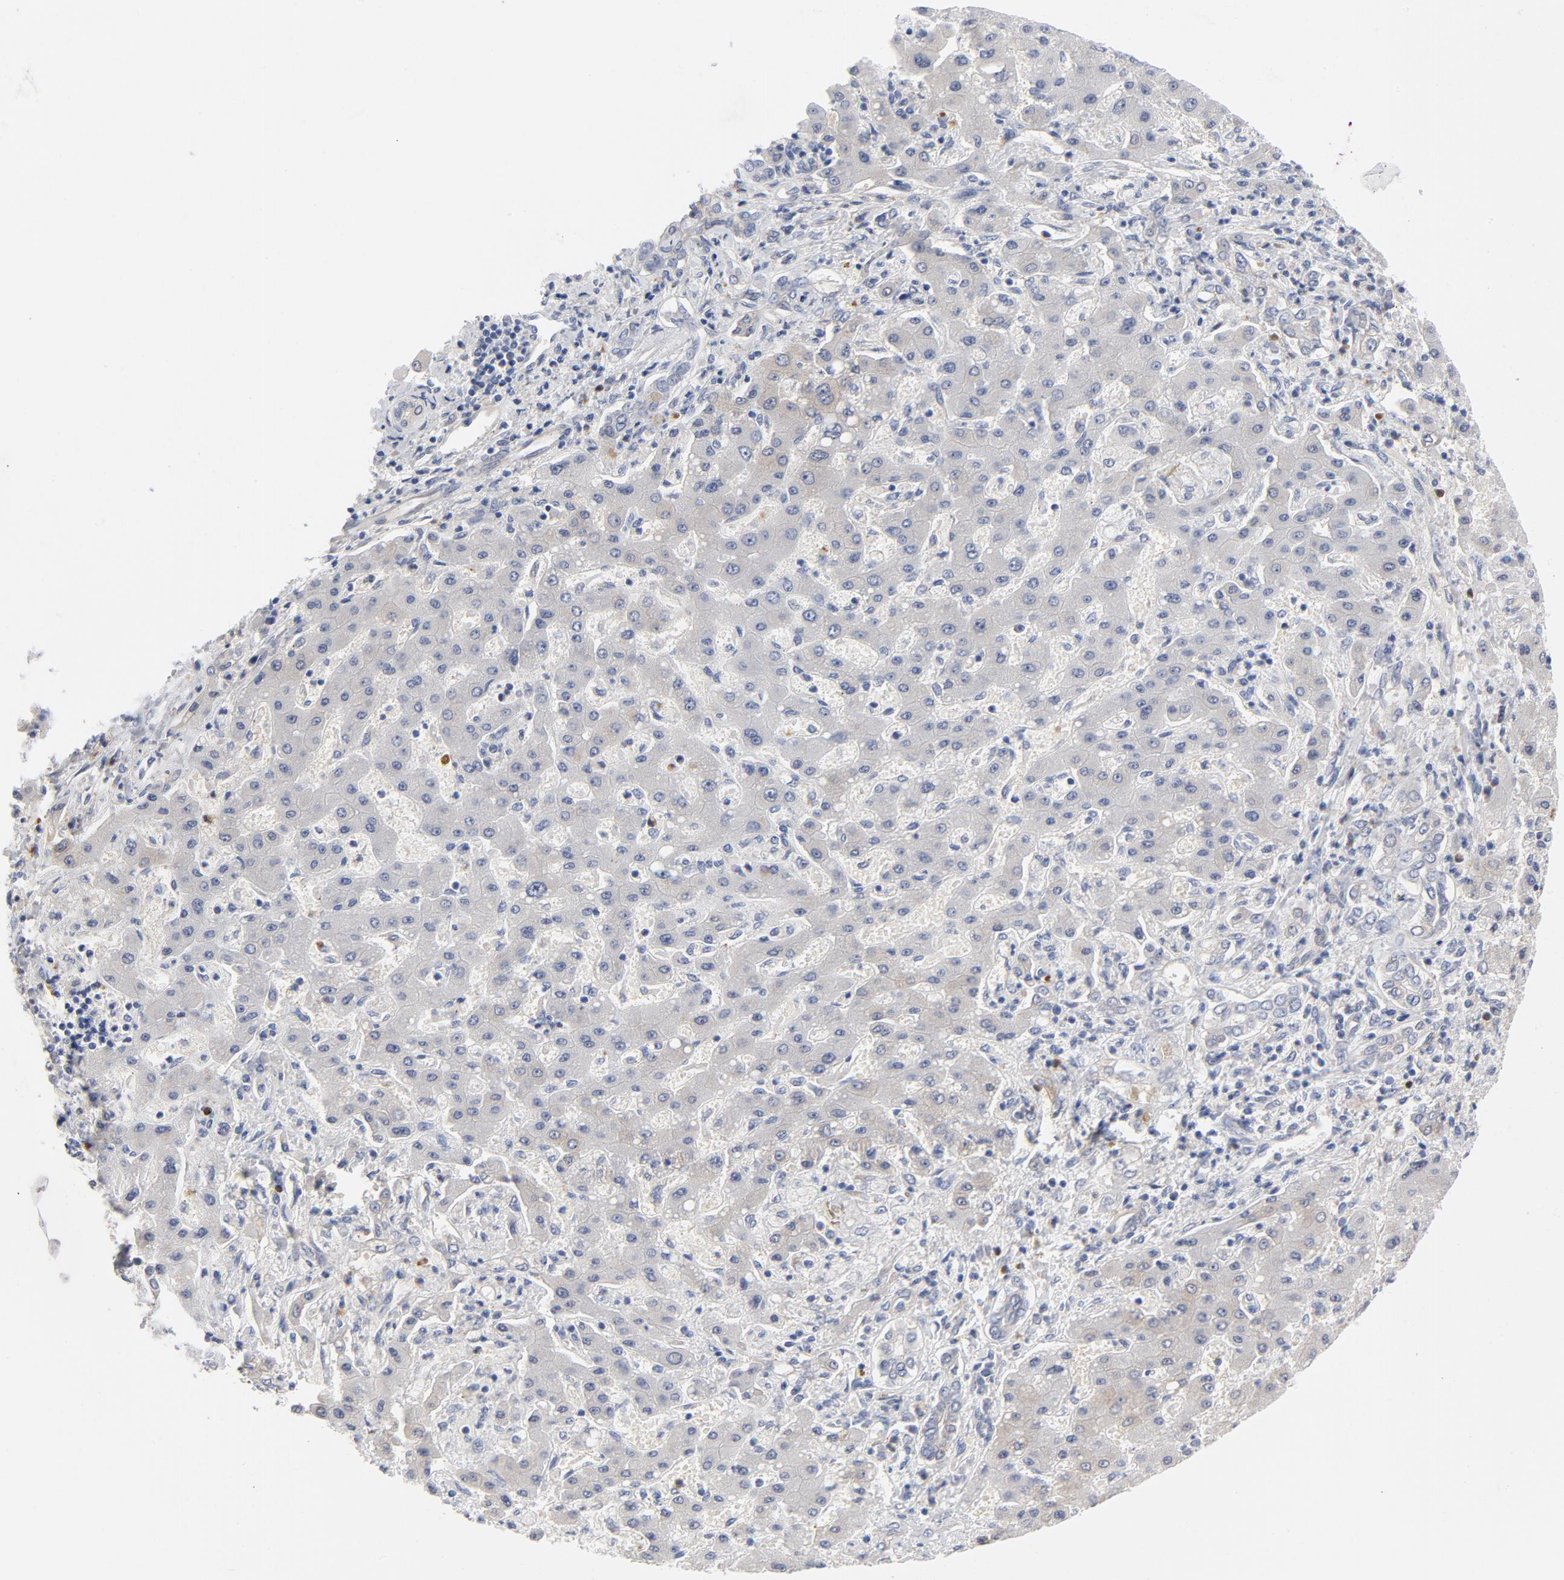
{"staining": {"intensity": "negative", "quantity": "none", "location": "none"}, "tissue": "liver cancer", "cell_type": "Tumor cells", "image_type": "cancer", "snomed": [{"axis": "morphology", "description": "Cholangiocarcinoma"}, {"axis": "topography", "description": "Liver"}], "caption": "This is a micrograph of IHC staining of liver cancer, which shows no positivity in tumor cells. The staining was performed using DAB (3,3'-diaminobenzidine) to visualize the protein expression in brown, while the nuclei were stained in blue with hematoxylin (Magnification: 20x).", "gene": "ASMTL", "patient": {"sex": "male", "age": 50}}